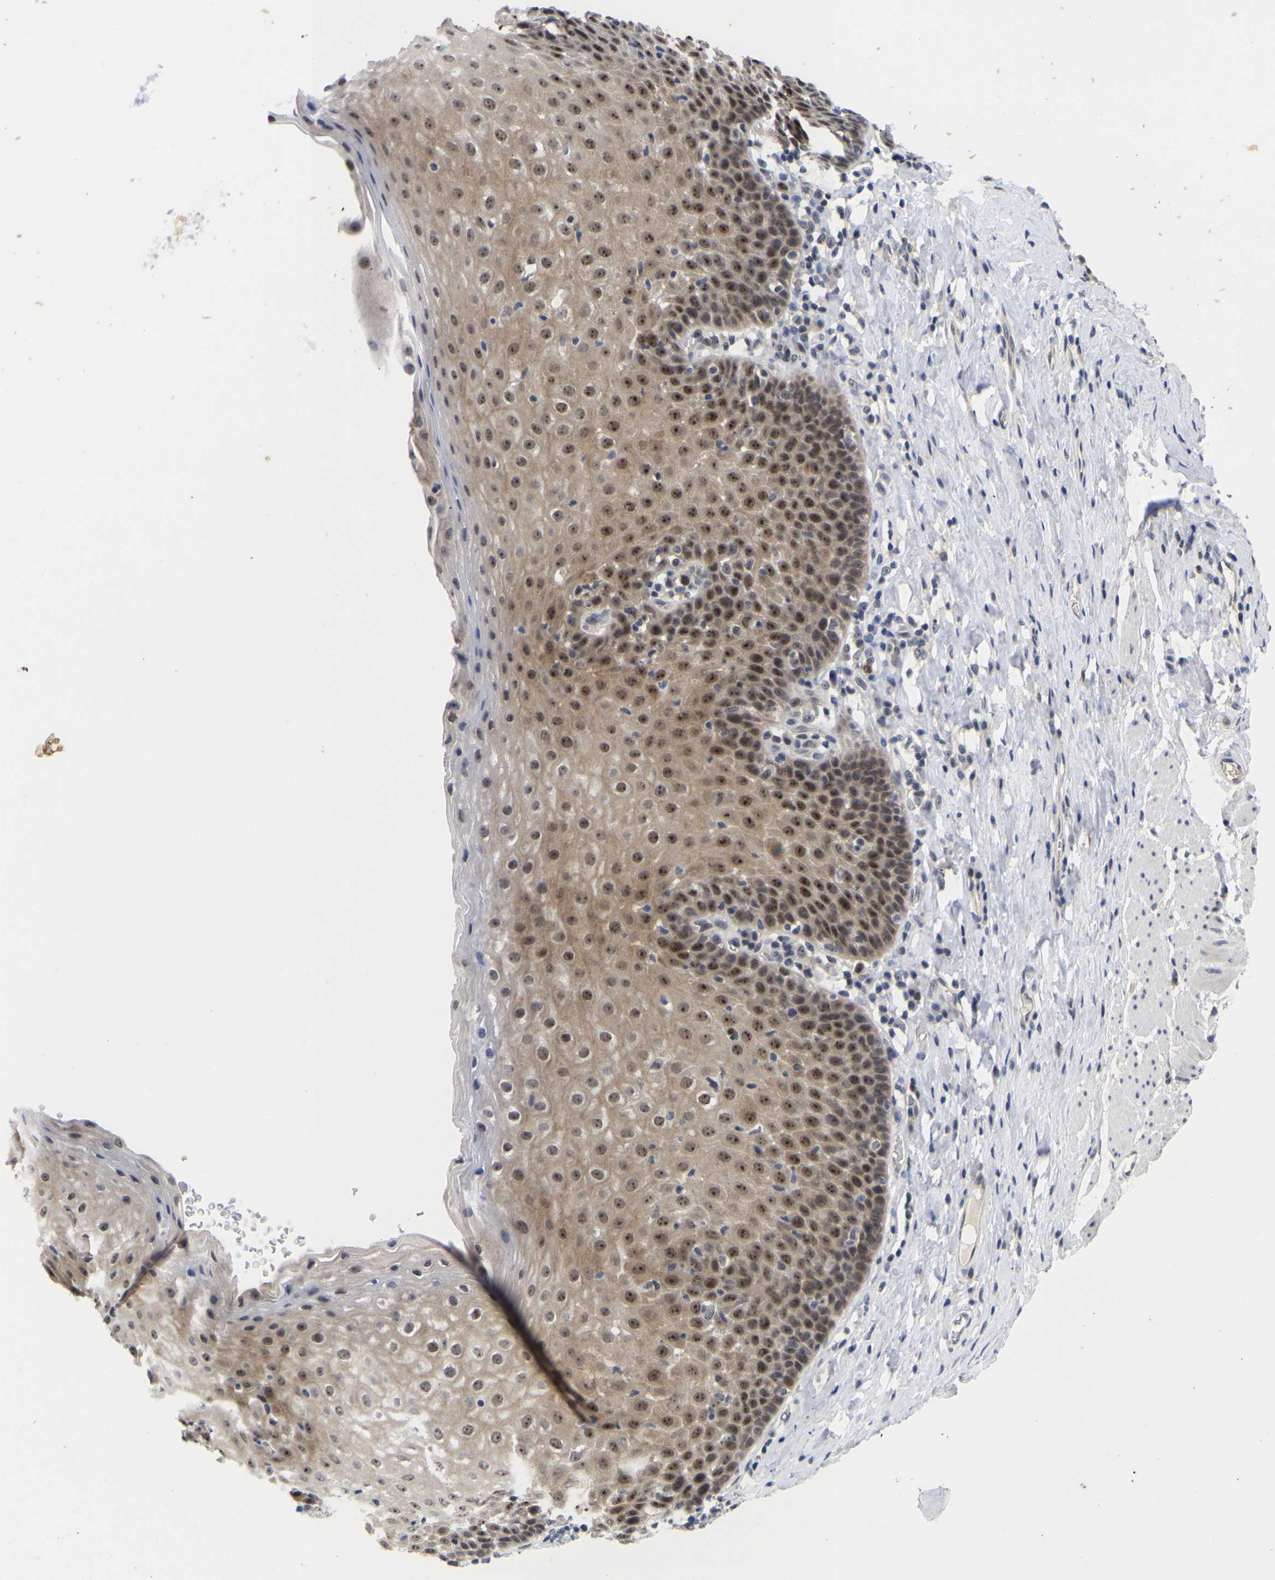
{"staining": {"intensity": "strong", "quantity": "25%-75%", "location": "cytoplasmic/membranous,nuclear"}, "tissue": "esophagus", "cell_type": "Squamous epithelial cells", "image_type": "normal", "snomed": [{"axis": "morphology", "description": "Normal tissue, NOS"}, {"axis": "topography", "description": "Esophagus"}], "caption": "Protein analysis of normal esophagus displays strong cytoplasmic/membranous,nuclear expression in about 25%-75% of squamous epithelial cells. The protein of interest is shown in brown color, while the nuclei are stained blue.", "gene": "NLE1", "patient": {"sex": "female", "age": 61}}